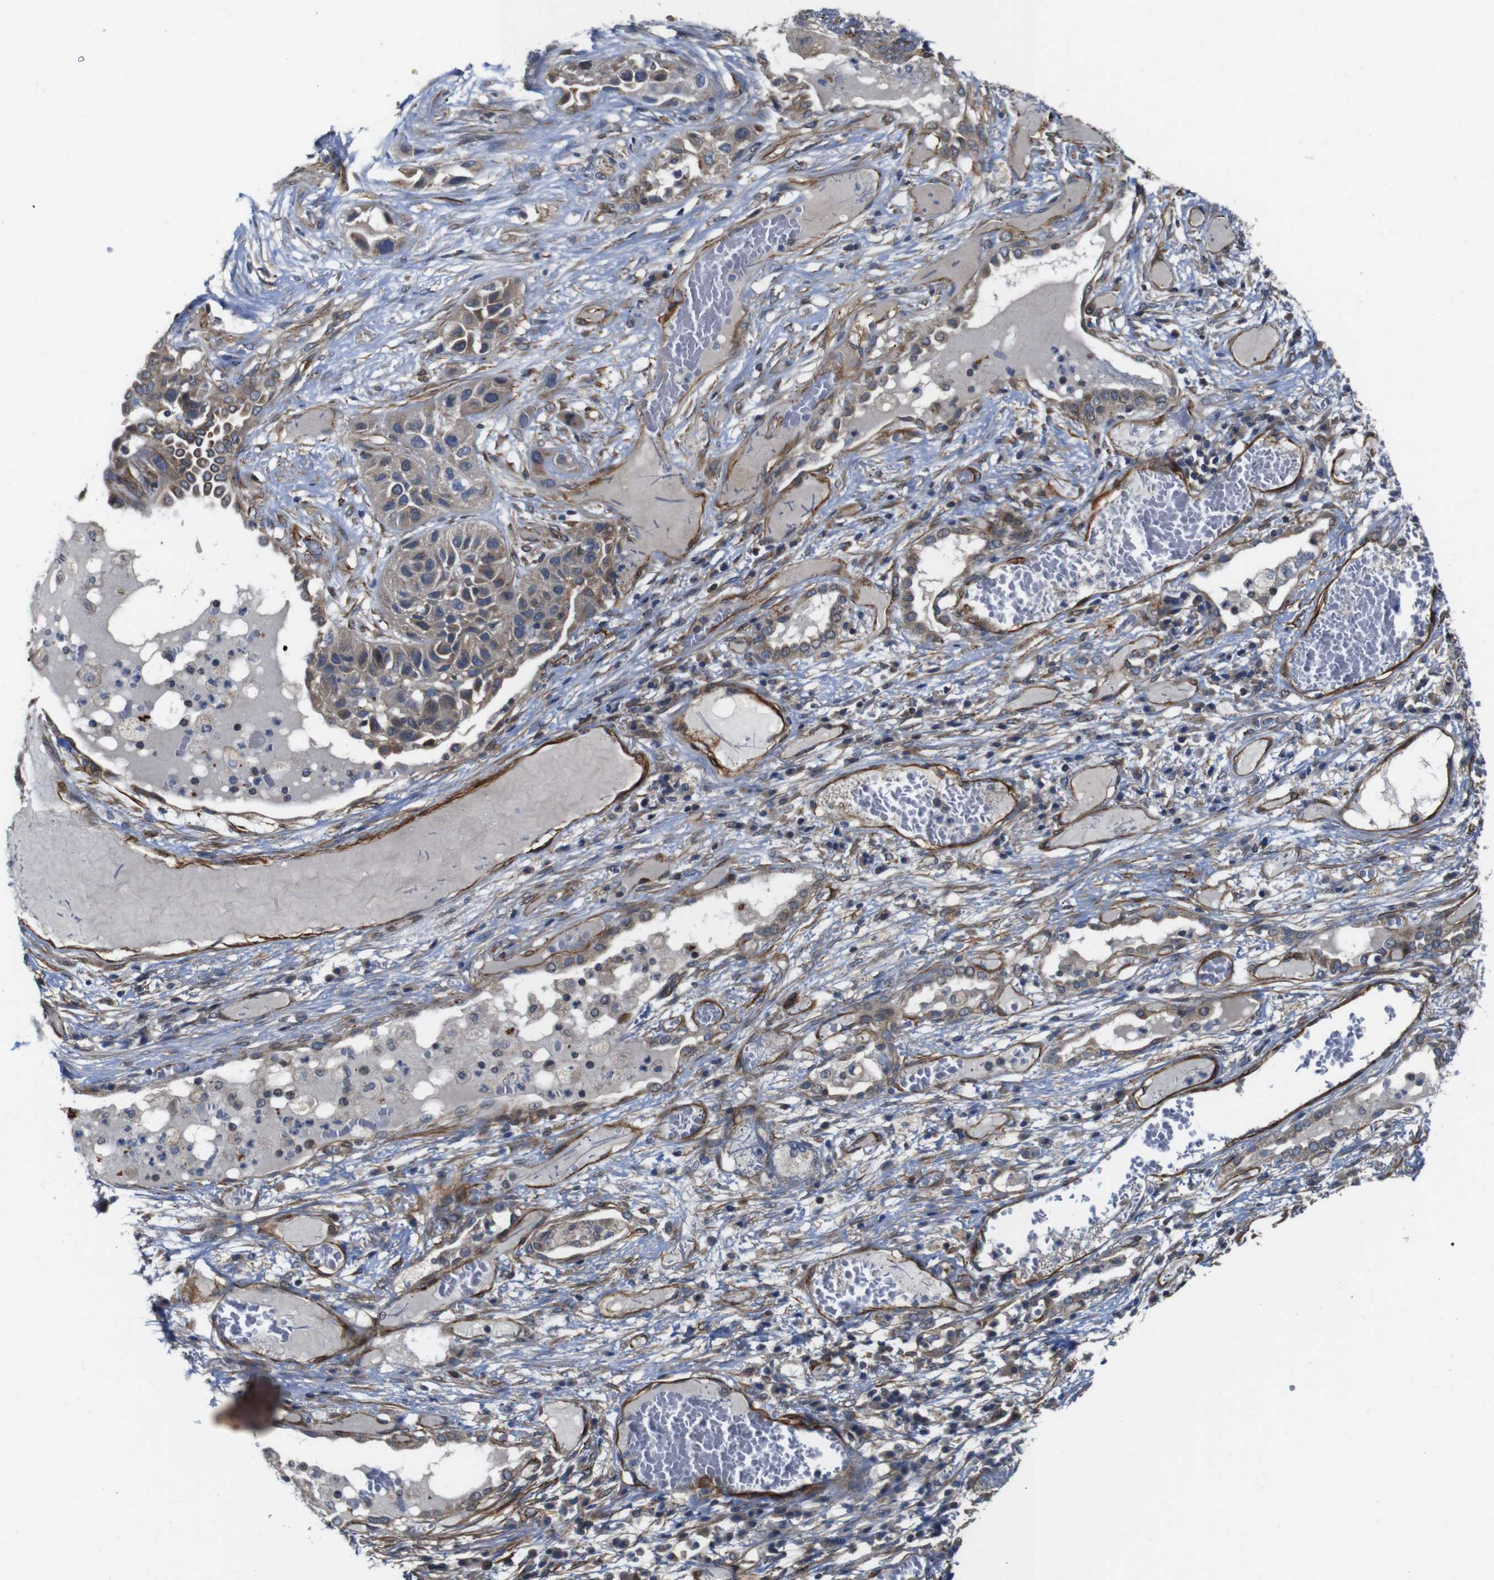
{"staining": {"intensity": "weak", "quantity": ">75%", "location": "cytoplasmic/membranous"}, "tissue": "lung cancer", "cell_type": "Tumor cells", "image_type": "cancer", "snomed": [{"axis": "morphology", "description": "Squamous cell carcinoma, NOS"}, {"axis": "topography", "description": "Lung"}], "caption": "Immunohistochemical staining of human lung cancer reveals low levels of weak cytoplasmic/membranous expression in approximately >75% of tumor cells. (IHC, brightfield microscopy, high magnification).", "gene": "GGT7", "patient": {"sex": "male", "age": 71}}